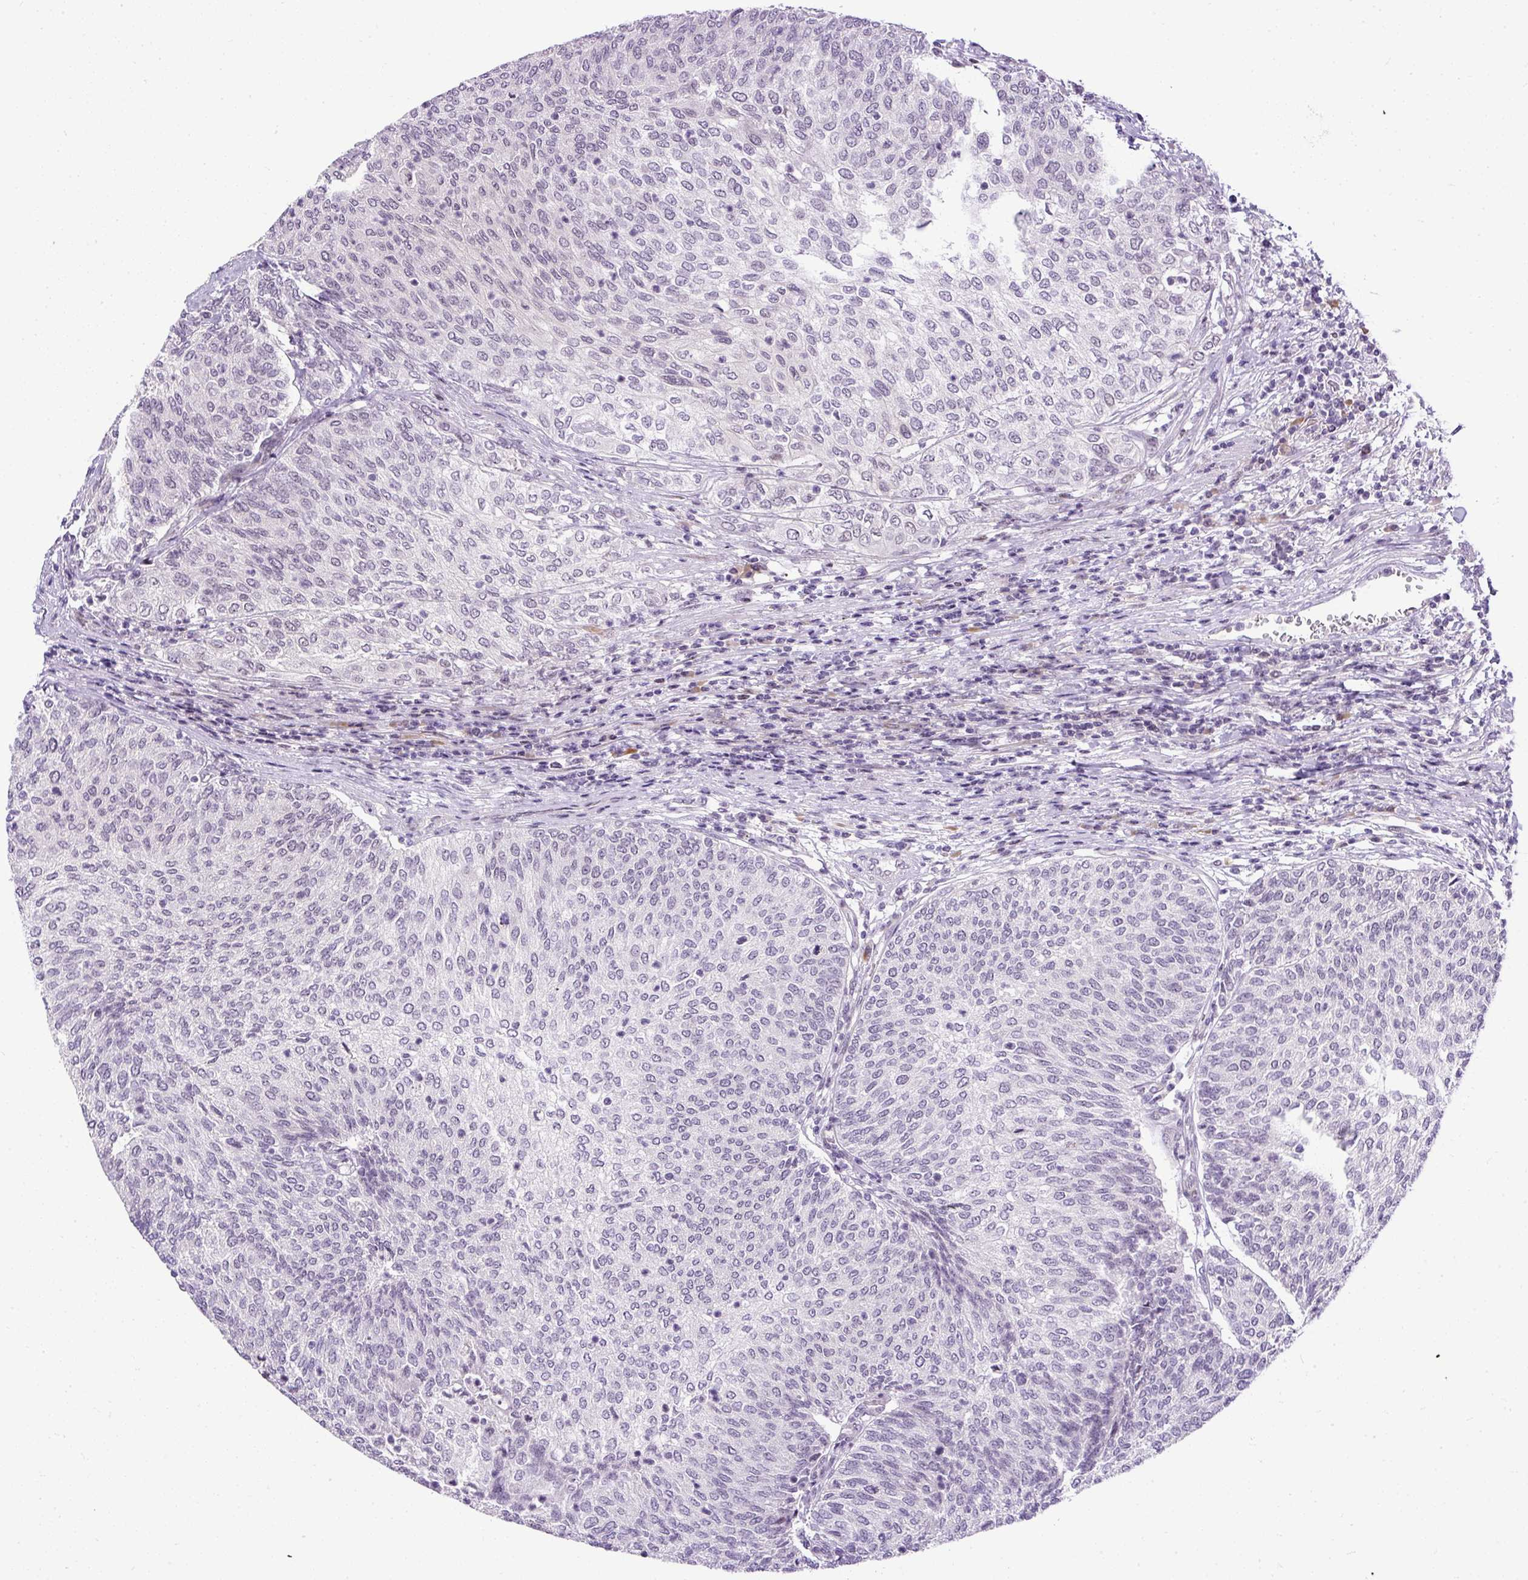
{"staining": {"intensity": "weak", "quantity": "<25%", "location": "nuclear"}, "tissue": "urothelial cancer", "cell_type": "Tumor cells", "image_type": "cancer", "snomed": [{"axis": "morphology", "description": "Urothelial carcinoma, Low grade"}, {"axis": "topography", "description": "Urinary bladder"}], "caption": "Human urothelial cancer stained for a protein using immunohistochemistry shows no staining in tumor cells.", "gene": "ARHGEF18", "patient": {"sex": "female", "age": 79}}